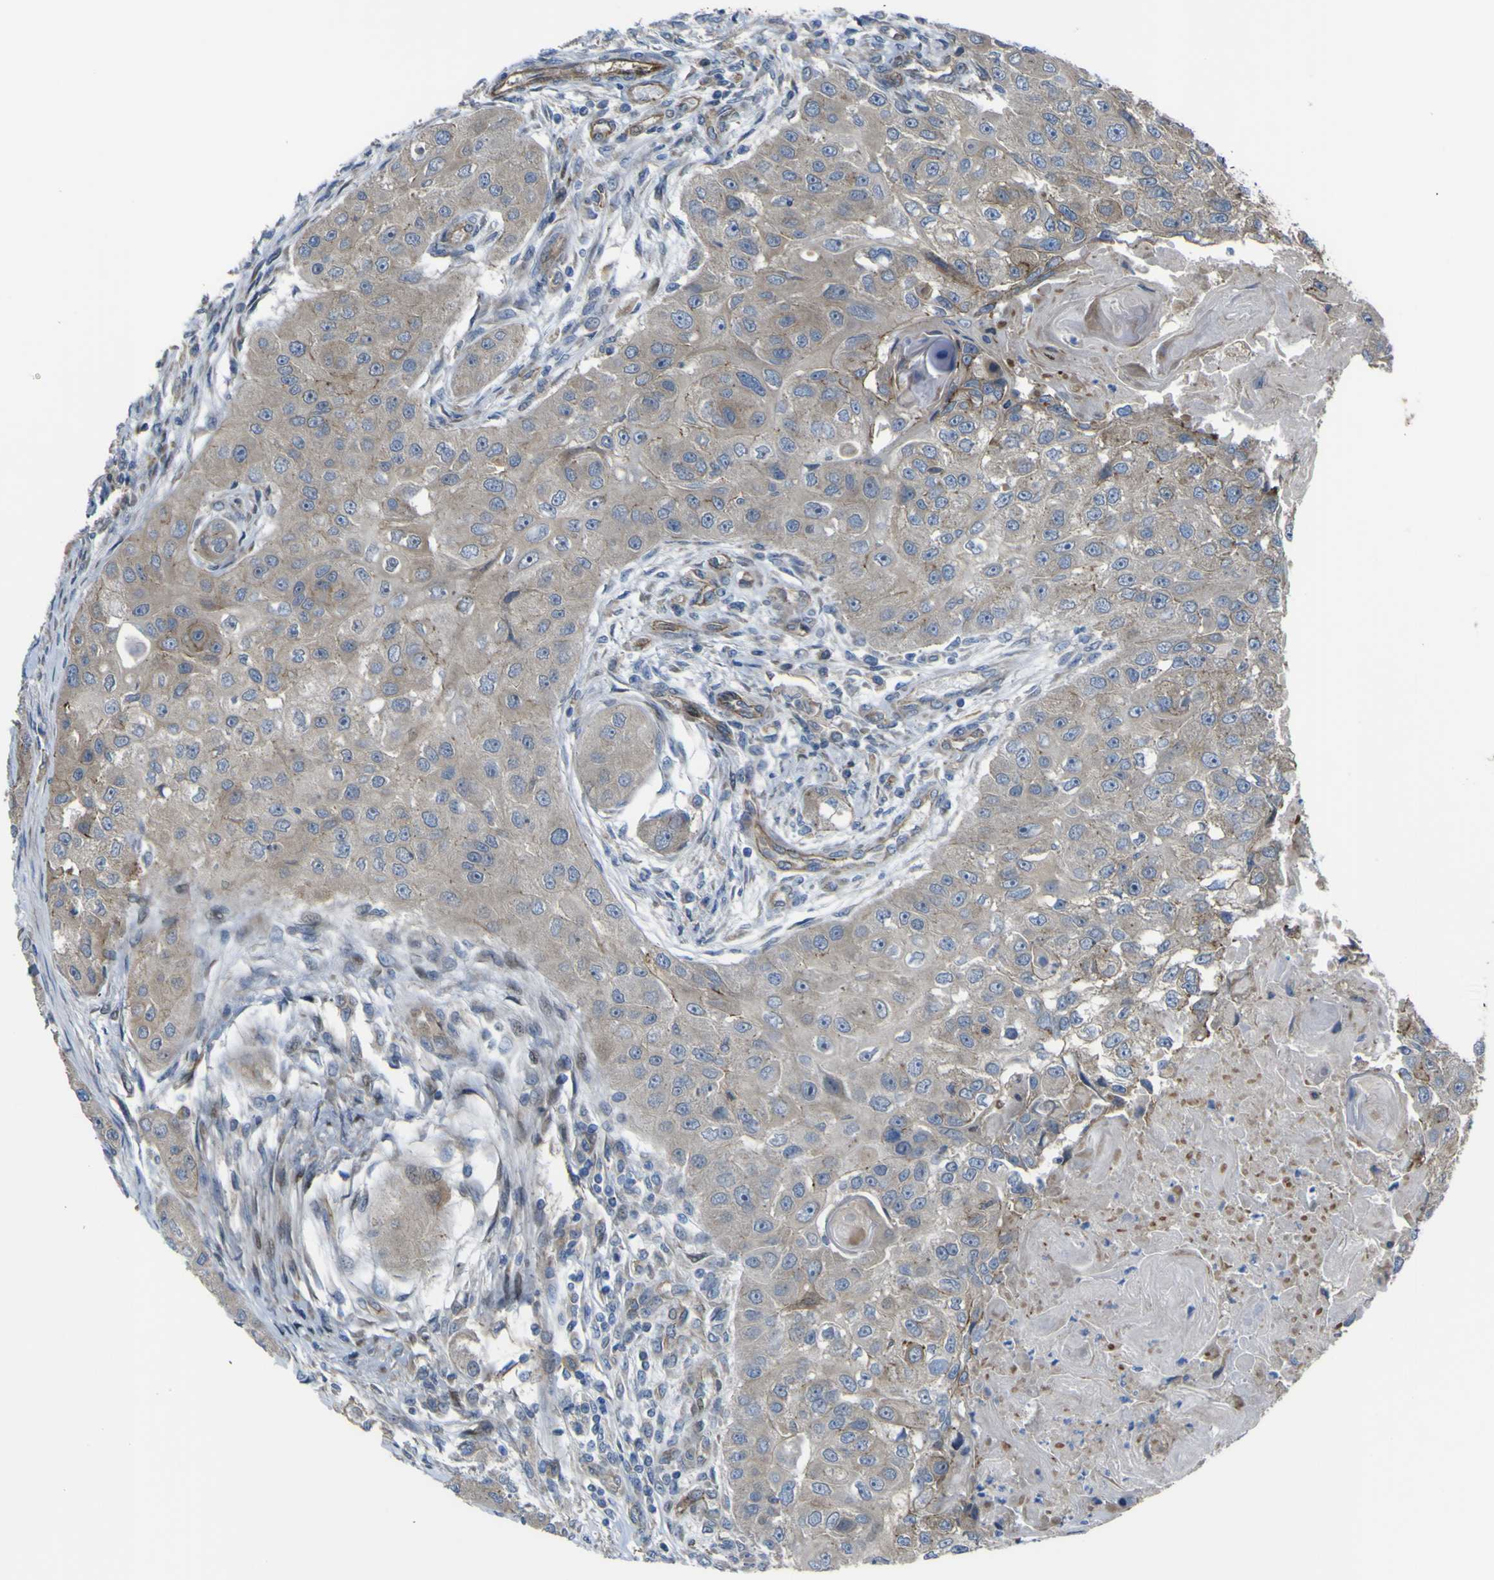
{"staining": {"intensity": "weak", "quantity": "<25%", "location": "cytoplasmic/membranous"}, "tissue": "head and neck cancer", "cell_type": "Tumor cells", "image_type": "cancer", "snomed": [{"axis": "morphology", "description": "Normal tissue, NOS"}, {"axis": "morphology", "description": "Squamous cell carcinoma, NOS"}, {"axis": "topography", "description": "Skeletal muscle"}, {"axis": "topography", "description": "Head-Neck"}], "caption": "The IHC micrograph has no significant staining in tumor cells of head and neck cancer (squamous cell carcinoma) tissue.", "gene": "FBXO30", "patient": {"sex": "male", "age": 51}}